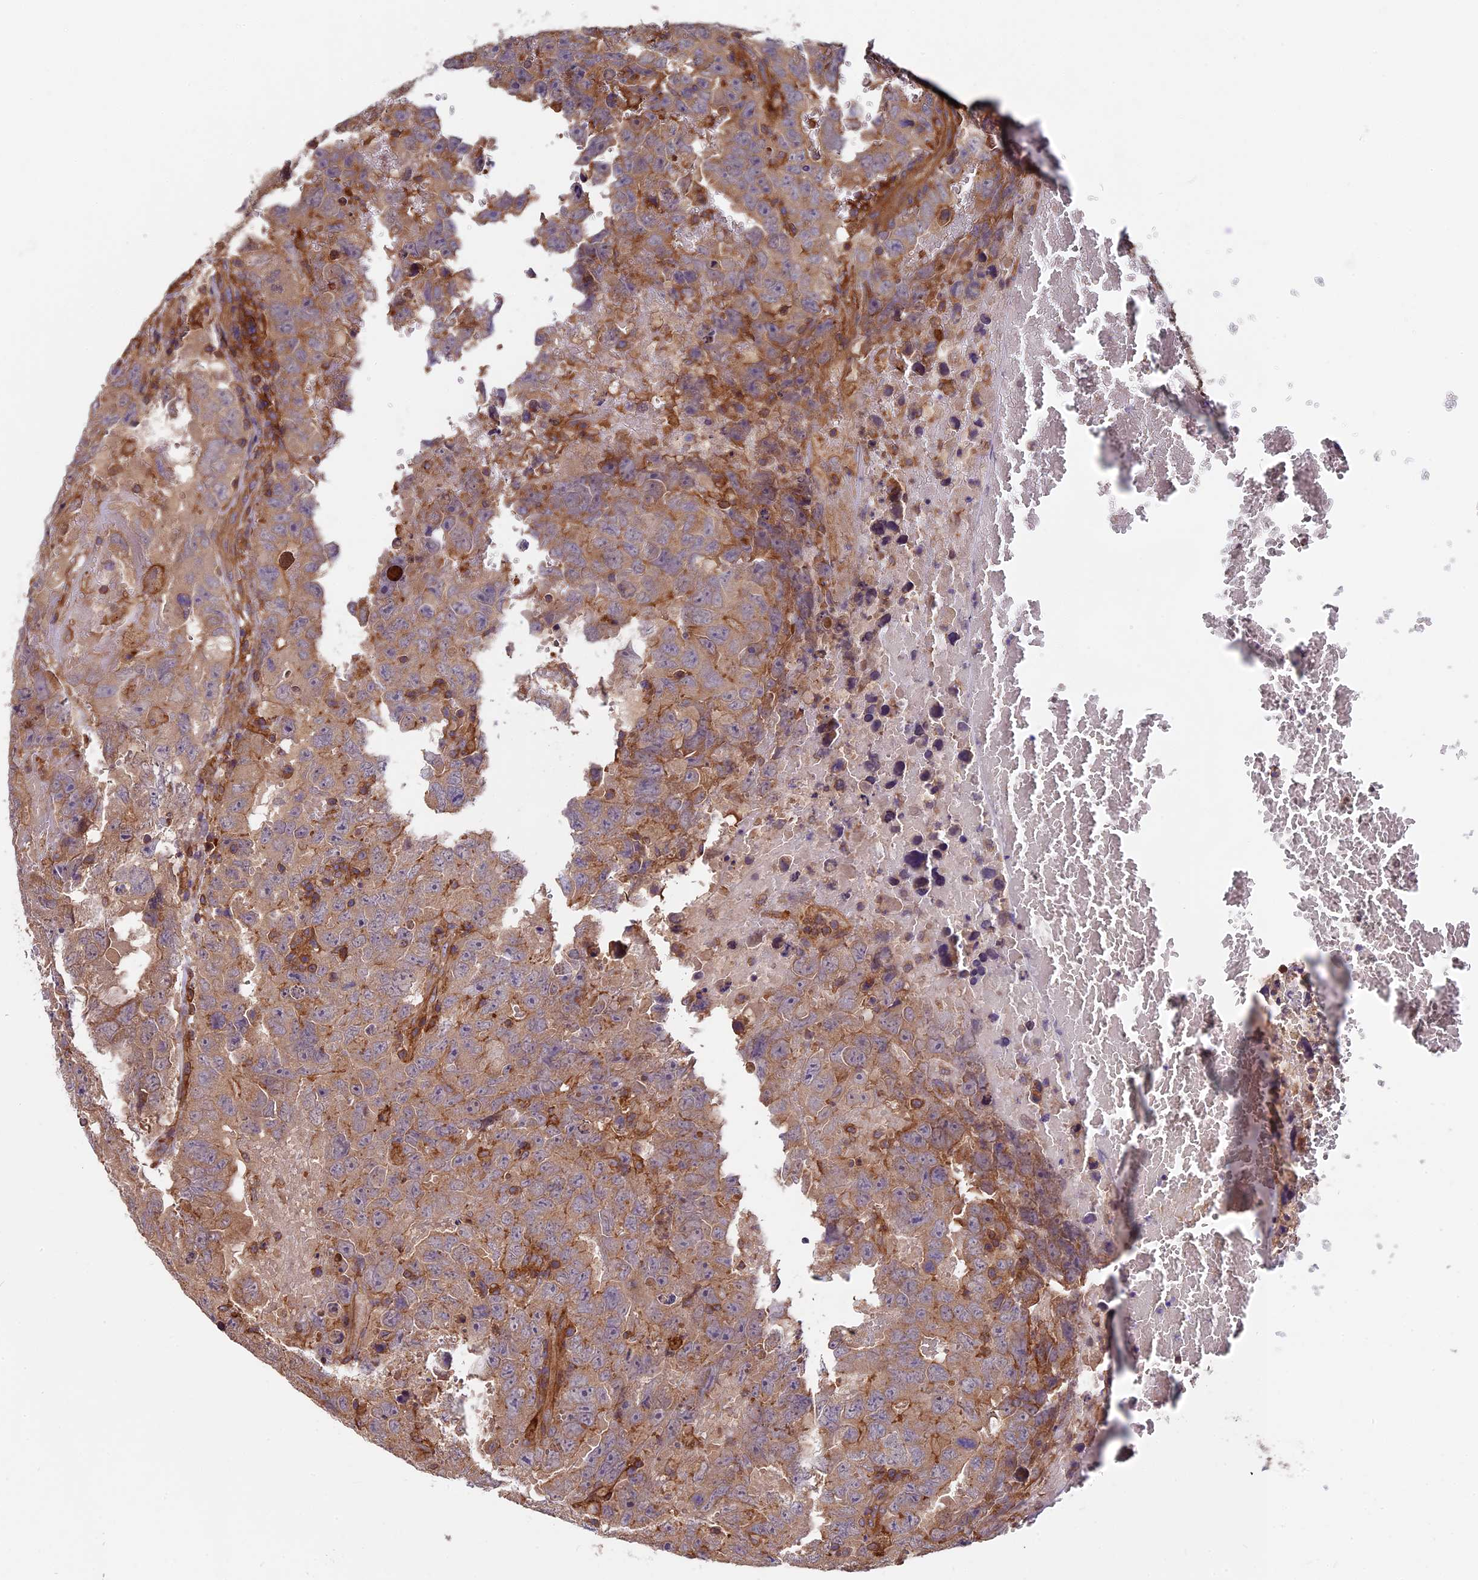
{"staining": {"intensity": "moderate", "quantity": "<25%", "location": "cytoplasmic/membranous"}, "tissue": "testis cancer", "cell_type": "Tumor cells", "image_type": "cancer", "snomed": [{"axis": "morphology", "description": "Carcinoma, Embryonal, NOS"}, {"axis": "topography", "description": "Testis"}], "caption": "Moderate cytoplasmic/membranous staining for a protein is present in about <25% of tumor cells of testis cancer using IHC.", "gene": "MYO9B", "patient": {"sex": "male", "age": 45}}